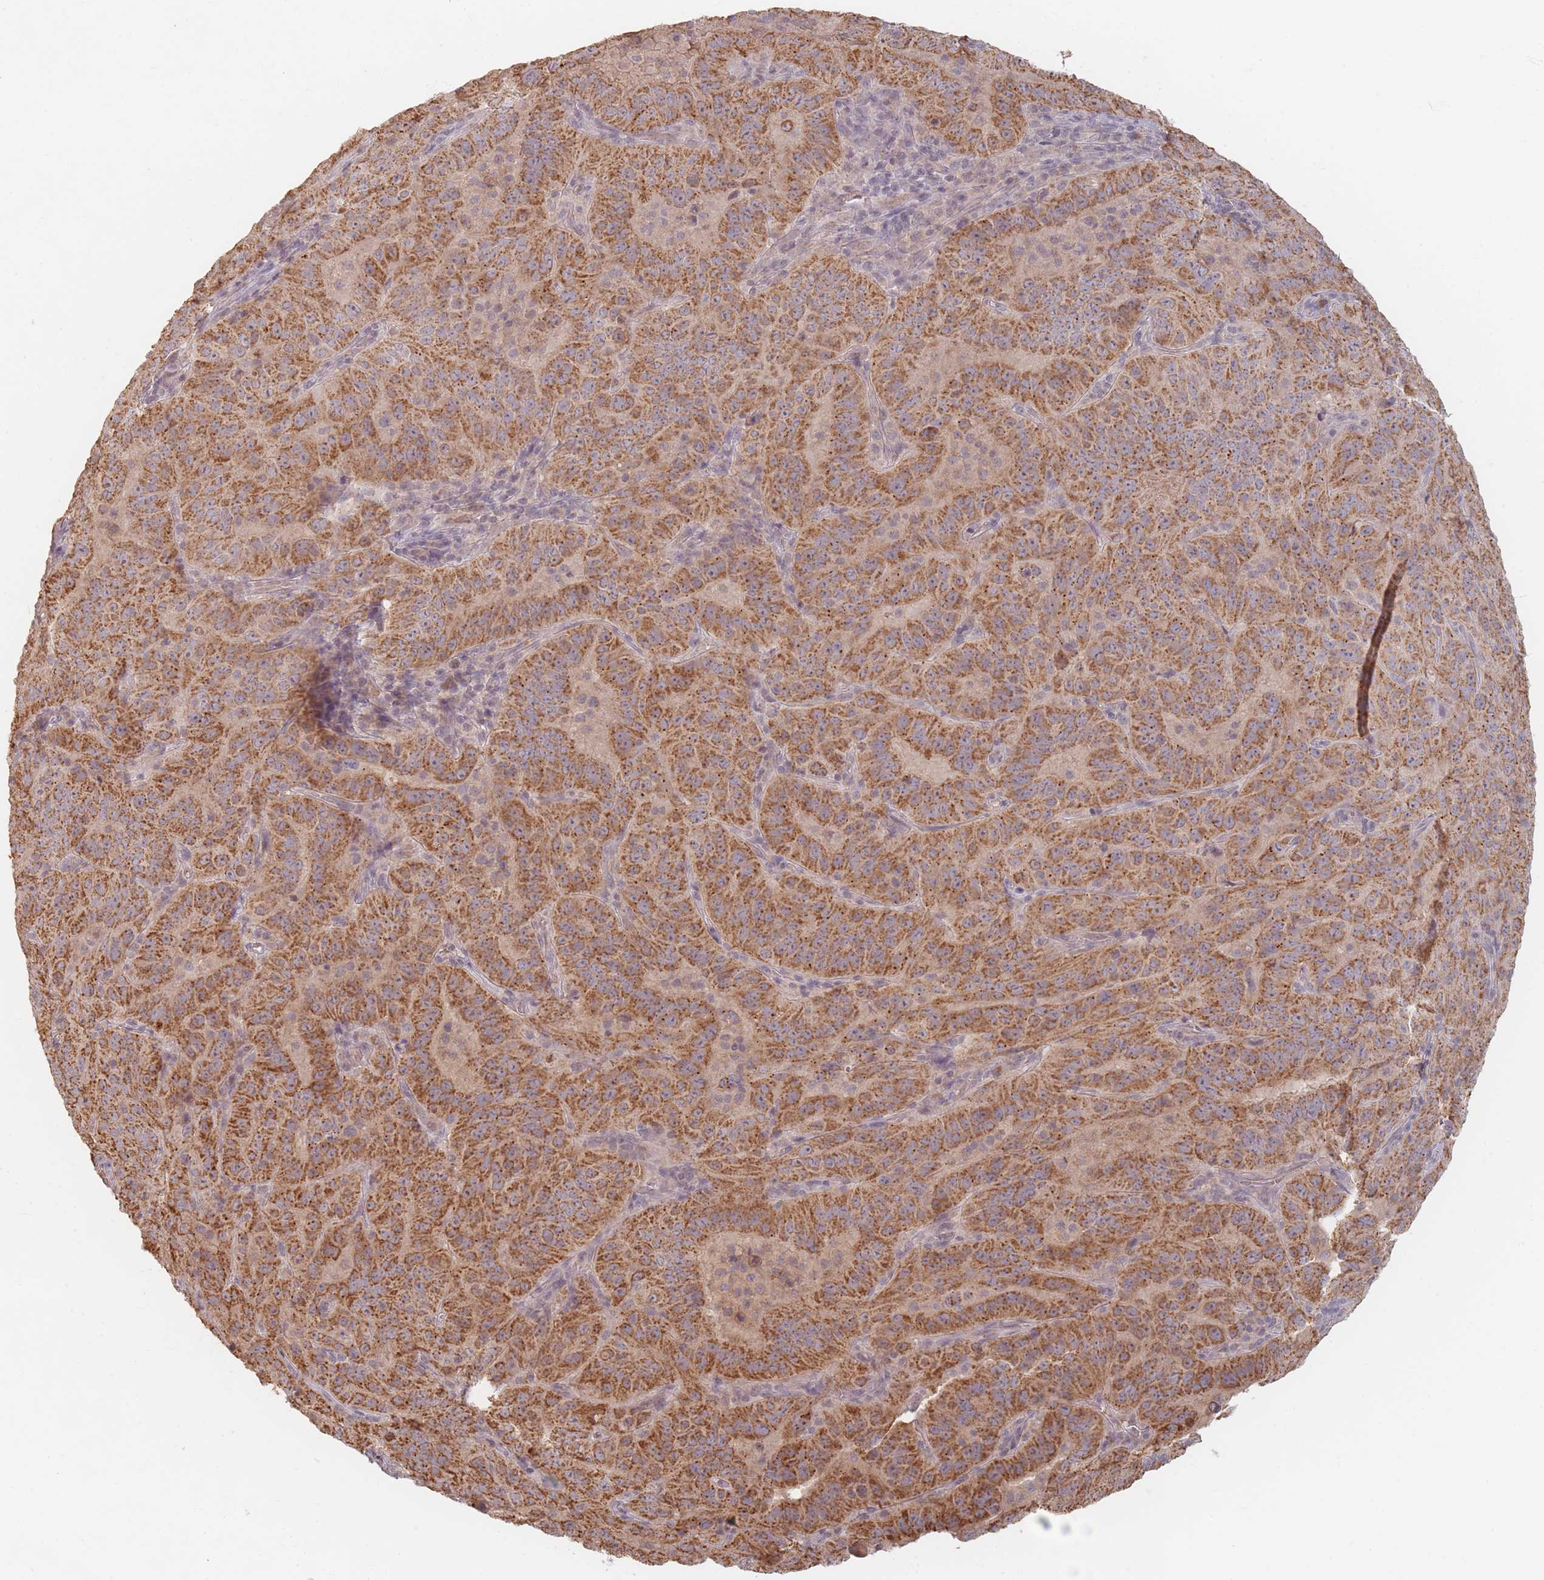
{"staining": {"intensity": "strong", "quantity": ">75%", "location": "cytoplasmic/membranous"}, "tissue": "pancreatic cancer", "cell_type": "Tumor cells", "image_type": "cancer", "snomed": [{"axis": "morphology", "description": "Adenocarcinoma, NOS"}, {"axis": "topography", "description": "Pancreas"}], "caption": "Protein expression analysis of human adenocarcinoma (pancreatic) reveals strong cytoplasmic/membranous staining in approximately >75% of tumor cells.", "gene": "OR2M4", "patient": {"sex": "male", "age": 63}}